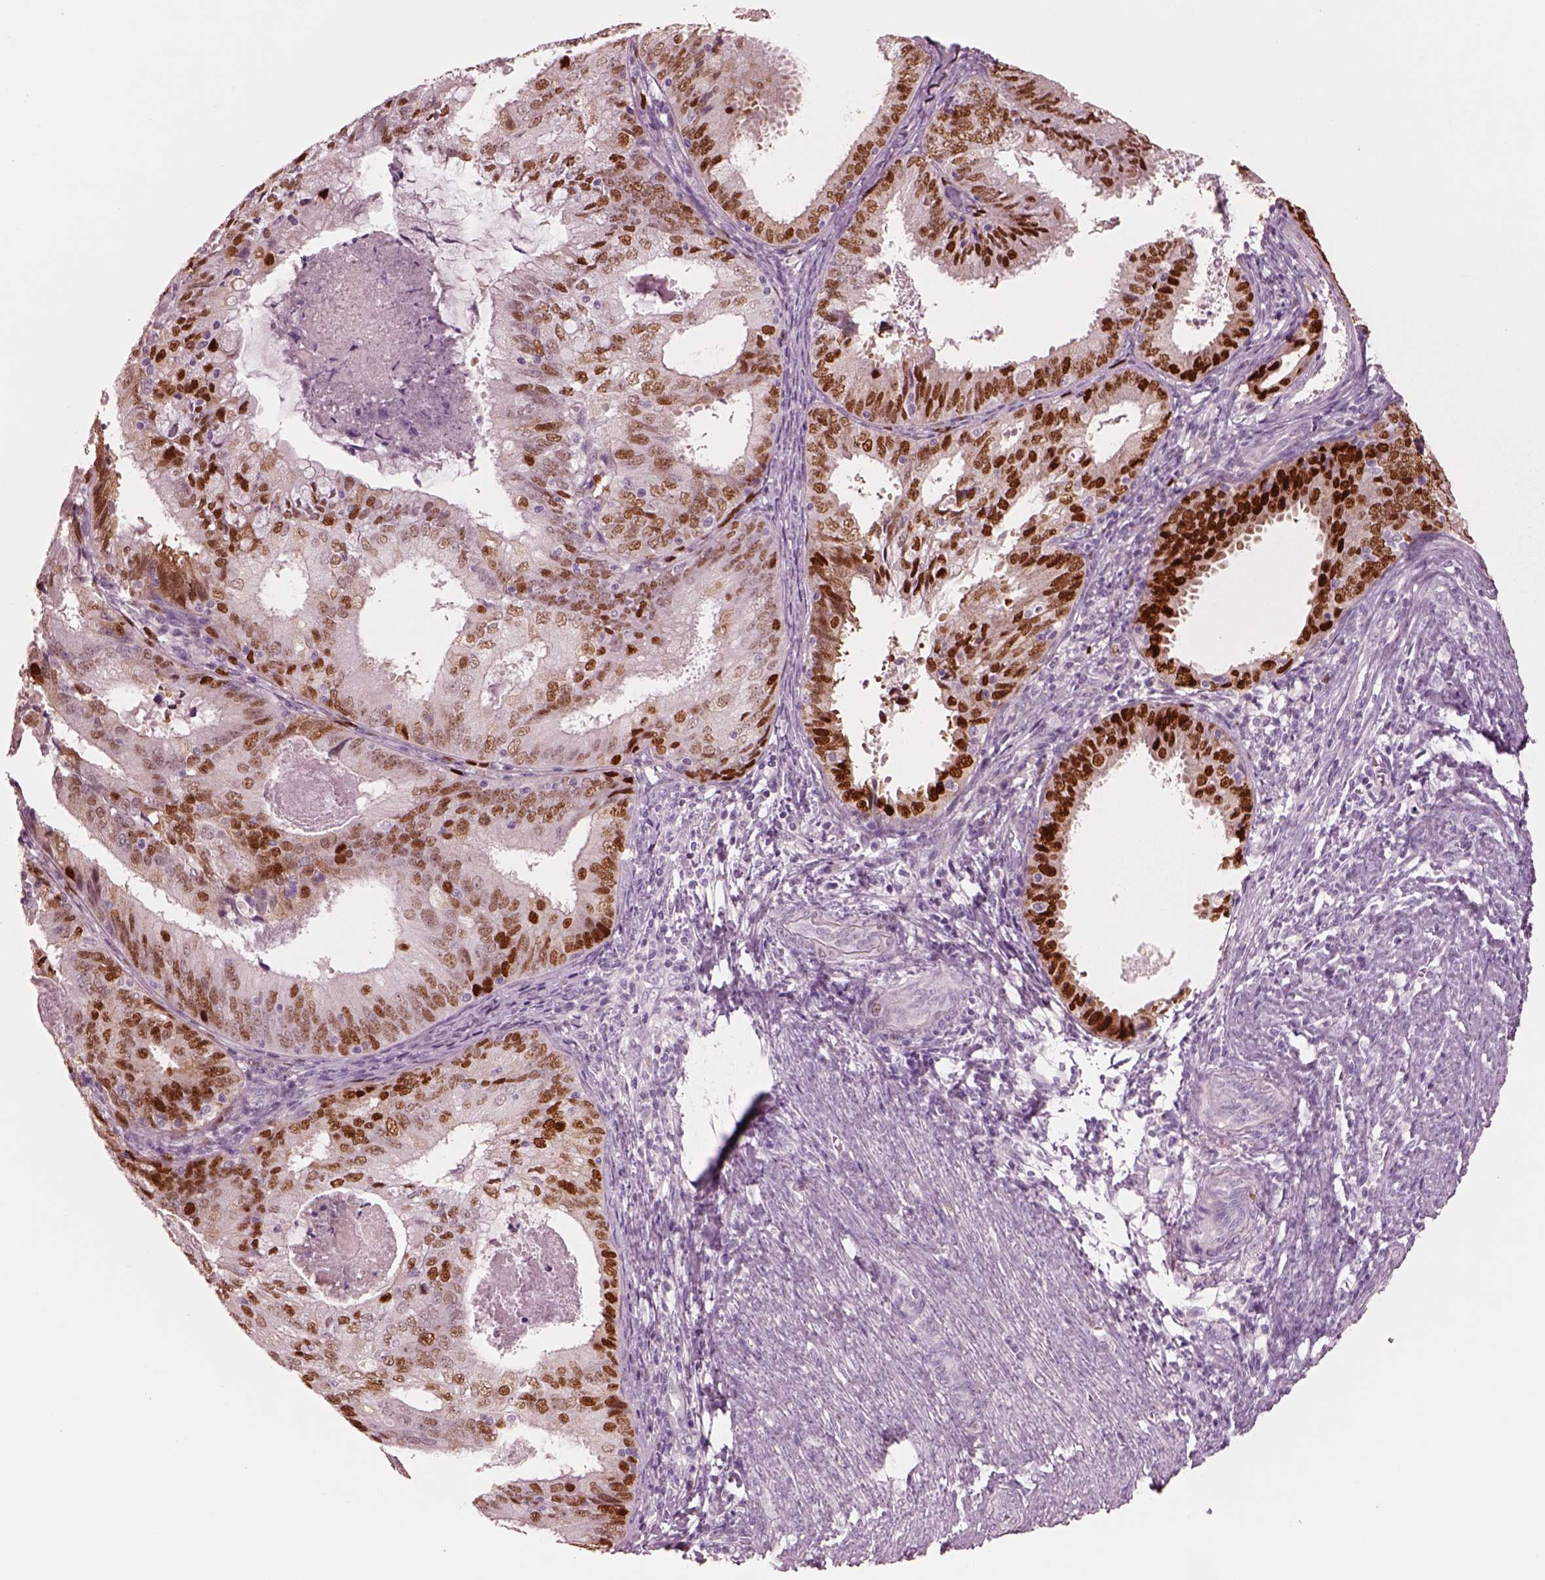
{"staining": {"intensity": "strong", "quantity": ">75%", "location": "nuclear"}, "tissue": "endometrial cancer", "cell_type": "Tumor cells", "image_type": "cancer", "snomed": [{"axis": "morphology", "description": "Adenocarcinoma, NOS"}, {"axis": "topography", "description": "Endometrium"}], "caption": "Endometrial adenocarcinoma was stained to show a protein in brown. There is high levels of strong nuclear staining in about >75% of tumor cells.", "gene": "SOX9", "patient": {"sex": "female", "age": 57}}